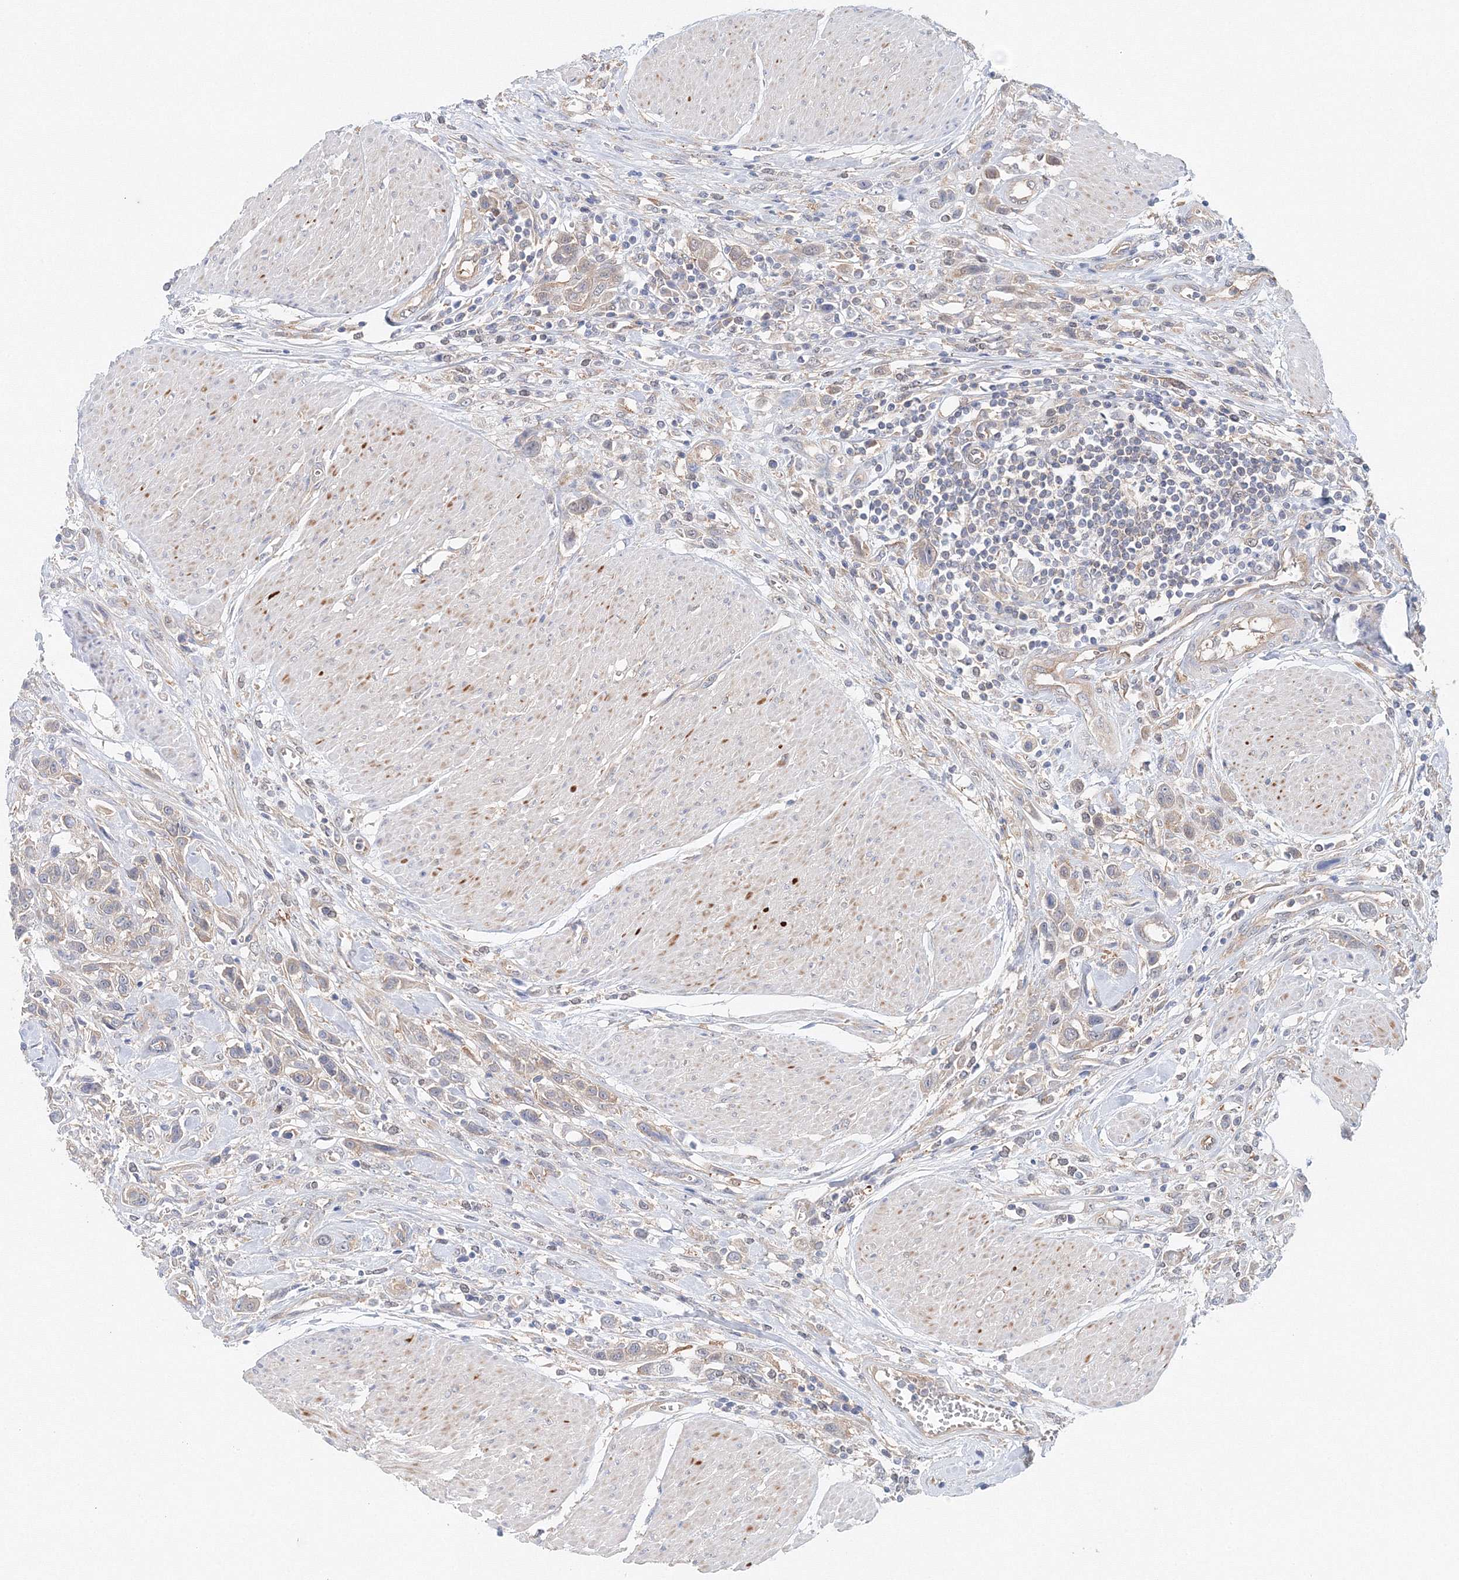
{"staining": {"intensity": "negative", "quantity": "none", "location": "none"}, "tissue": "urothelial cancer", "cell_type": "Tumor cells", "image_type": "cancer", "snomed": [{"axis": "morphology", "description": "Urothelial carcinoma, High grade"}, {"axis": "topography", "description": "Urinary bladder"}], "caption": "High-grade urothelial carcinoma was stained to show a protein in brown. There is no significant expression in tumor cells.", "gene": "TPRKB", "patient": {"sex": "male", "age": 50}}